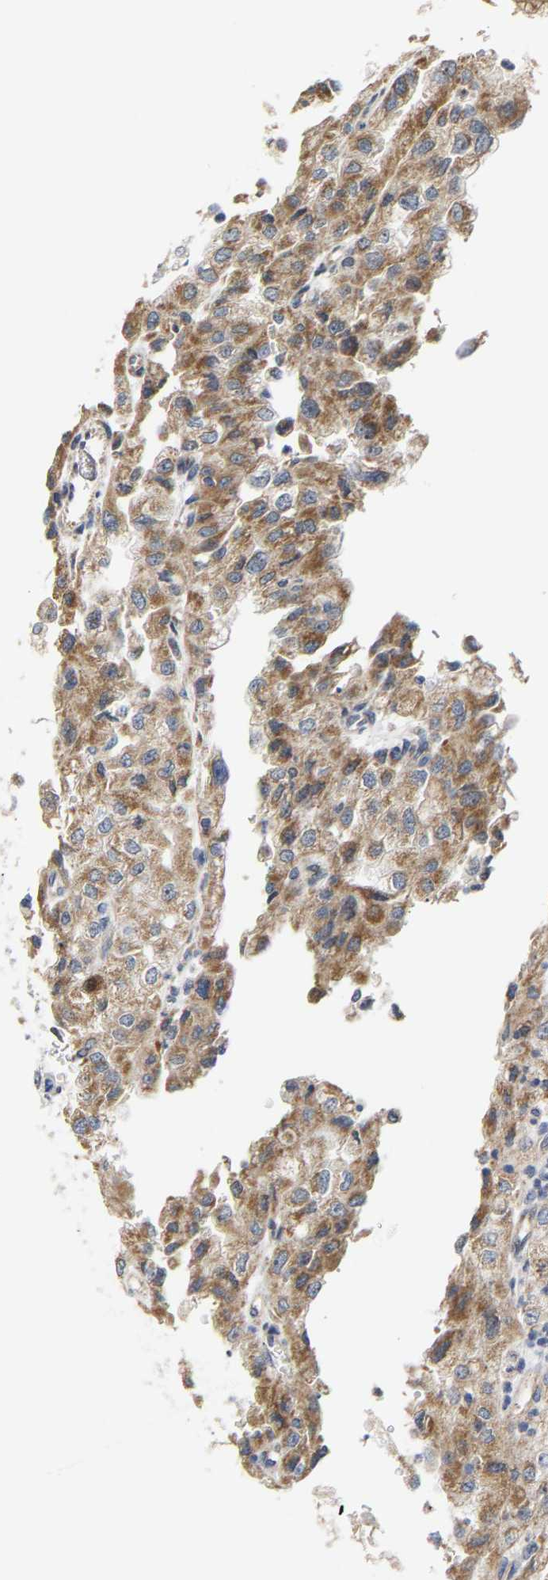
{"staining": {"intensity": "moderate", "quantity": ">75%", "location": "cytoplasmic/membranous"}, "tissue": "renal cancer", "cell_type": "Tumor cells", "image_type": "cancer", "snomed": [{"axis": "morphology", "description": "Adenocarcinoma, NOS"}, {"axis": "topography", "description": "Kidney"}], "caption": "Renal cancer (adenocarcinoma) stained for a protein exhibits moderate cytoplasmic/membranous positivity in tumor cells. The staining was performed using DAB to visualize the protein expression in brown, while the nuclei were stained in blue with hematoxylin (Magnification: 20x).", "gene": "PCNT", "patient": {"sex": "female", "age": 54}}